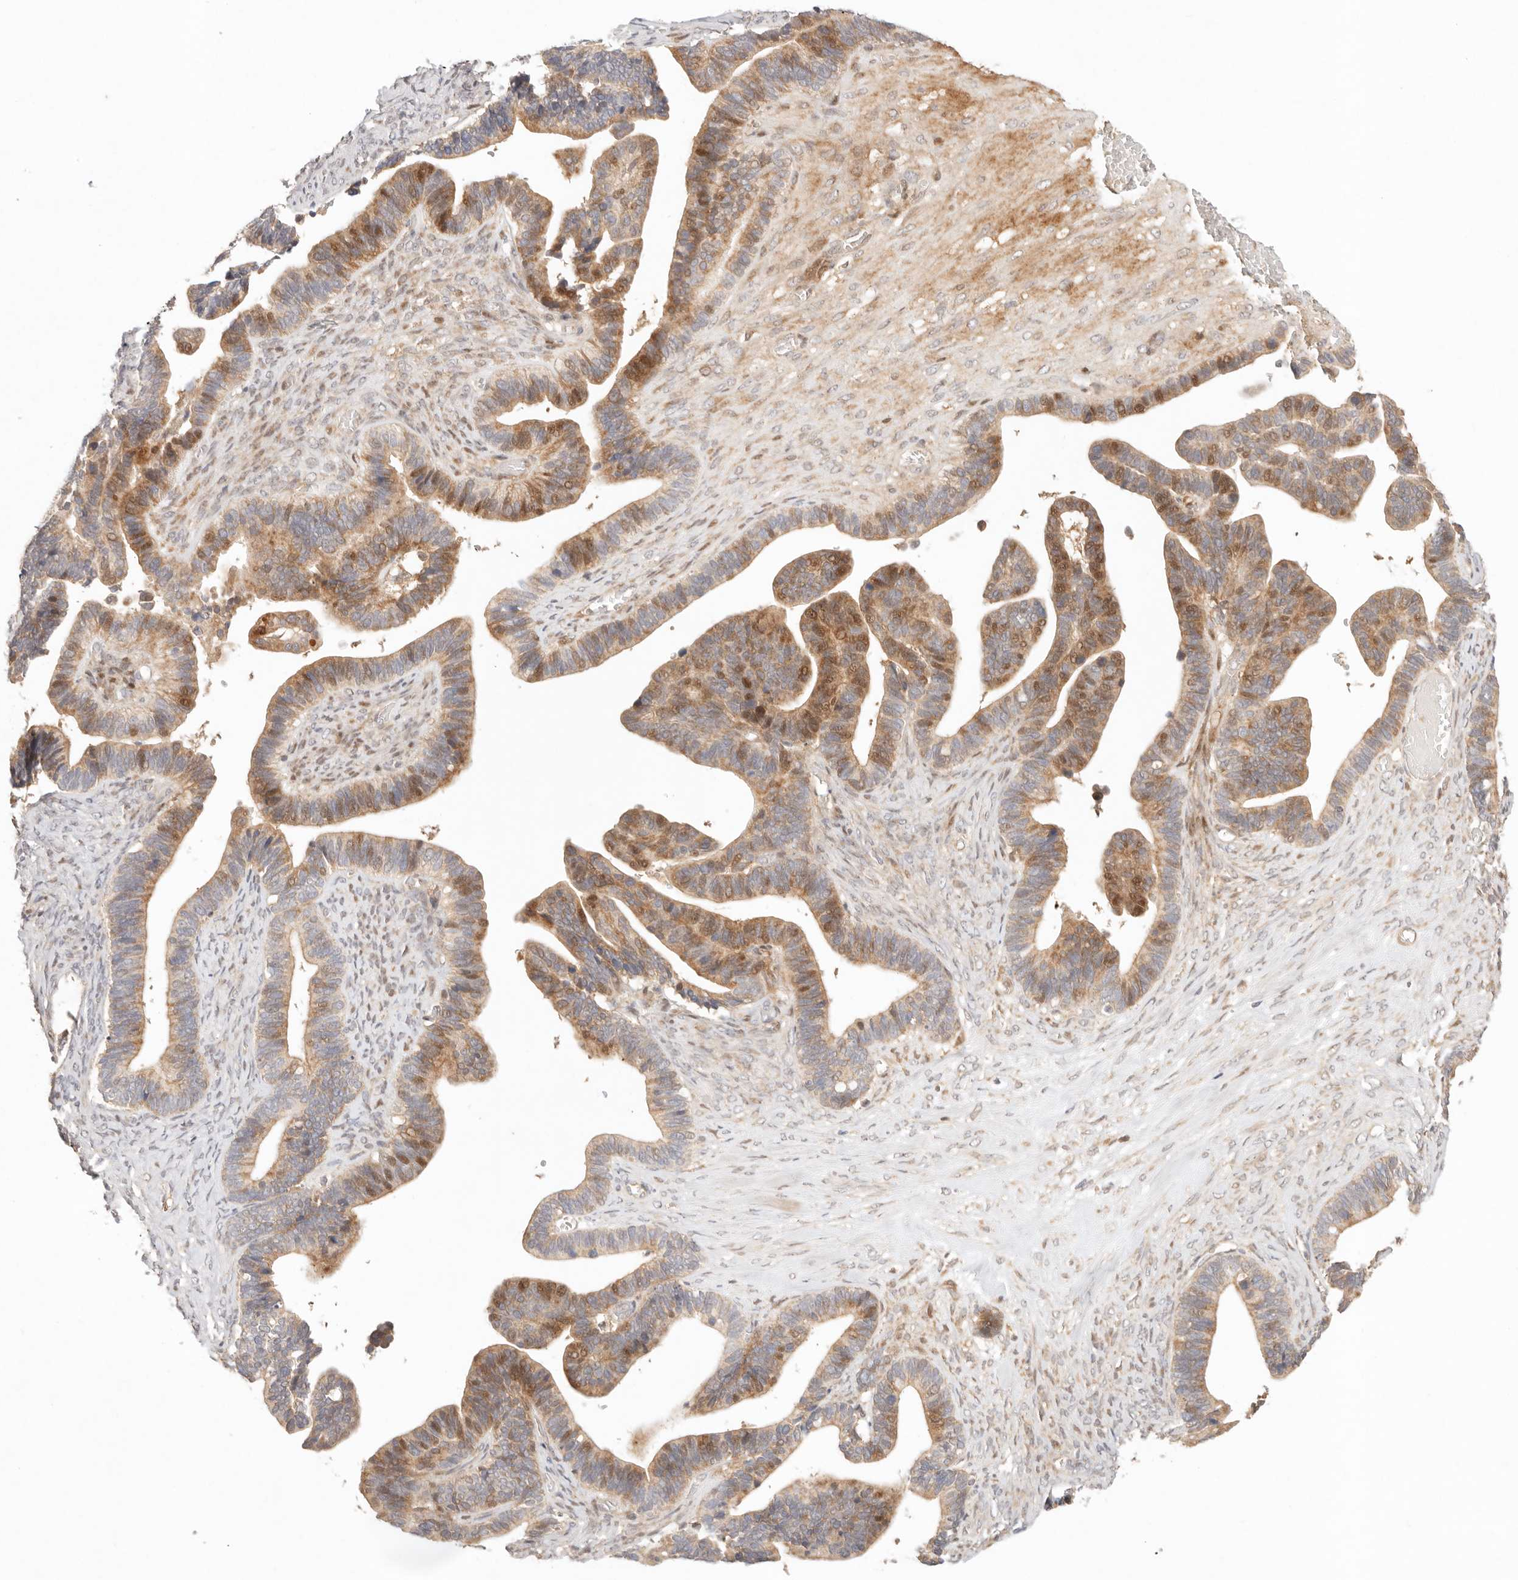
{"staining": {"intensity": "moderate", "quantity": ">75%", "location": "cytoplasmic/membranous,nuclear"}, "tissue": "ovarian cancer", "cell_type": "Tumor cells", "image_type": "cancer", "snomed": [{"axis": "morphology", "description": "Cystadenocarcinoma, serous, NOS"}, {"axis": "topography", "description": "Ovary"}], "caption": "A high-resolution histopathology image shows IHC staining of ovarian serous cystadenocarcinoma, which demonstrates moderate cytoplasmic/membranous and nuclear expression in approximately >75% of tumor cells.", "gene": "PHLDA3", "patient": {"sex": "female", "age": 56}}